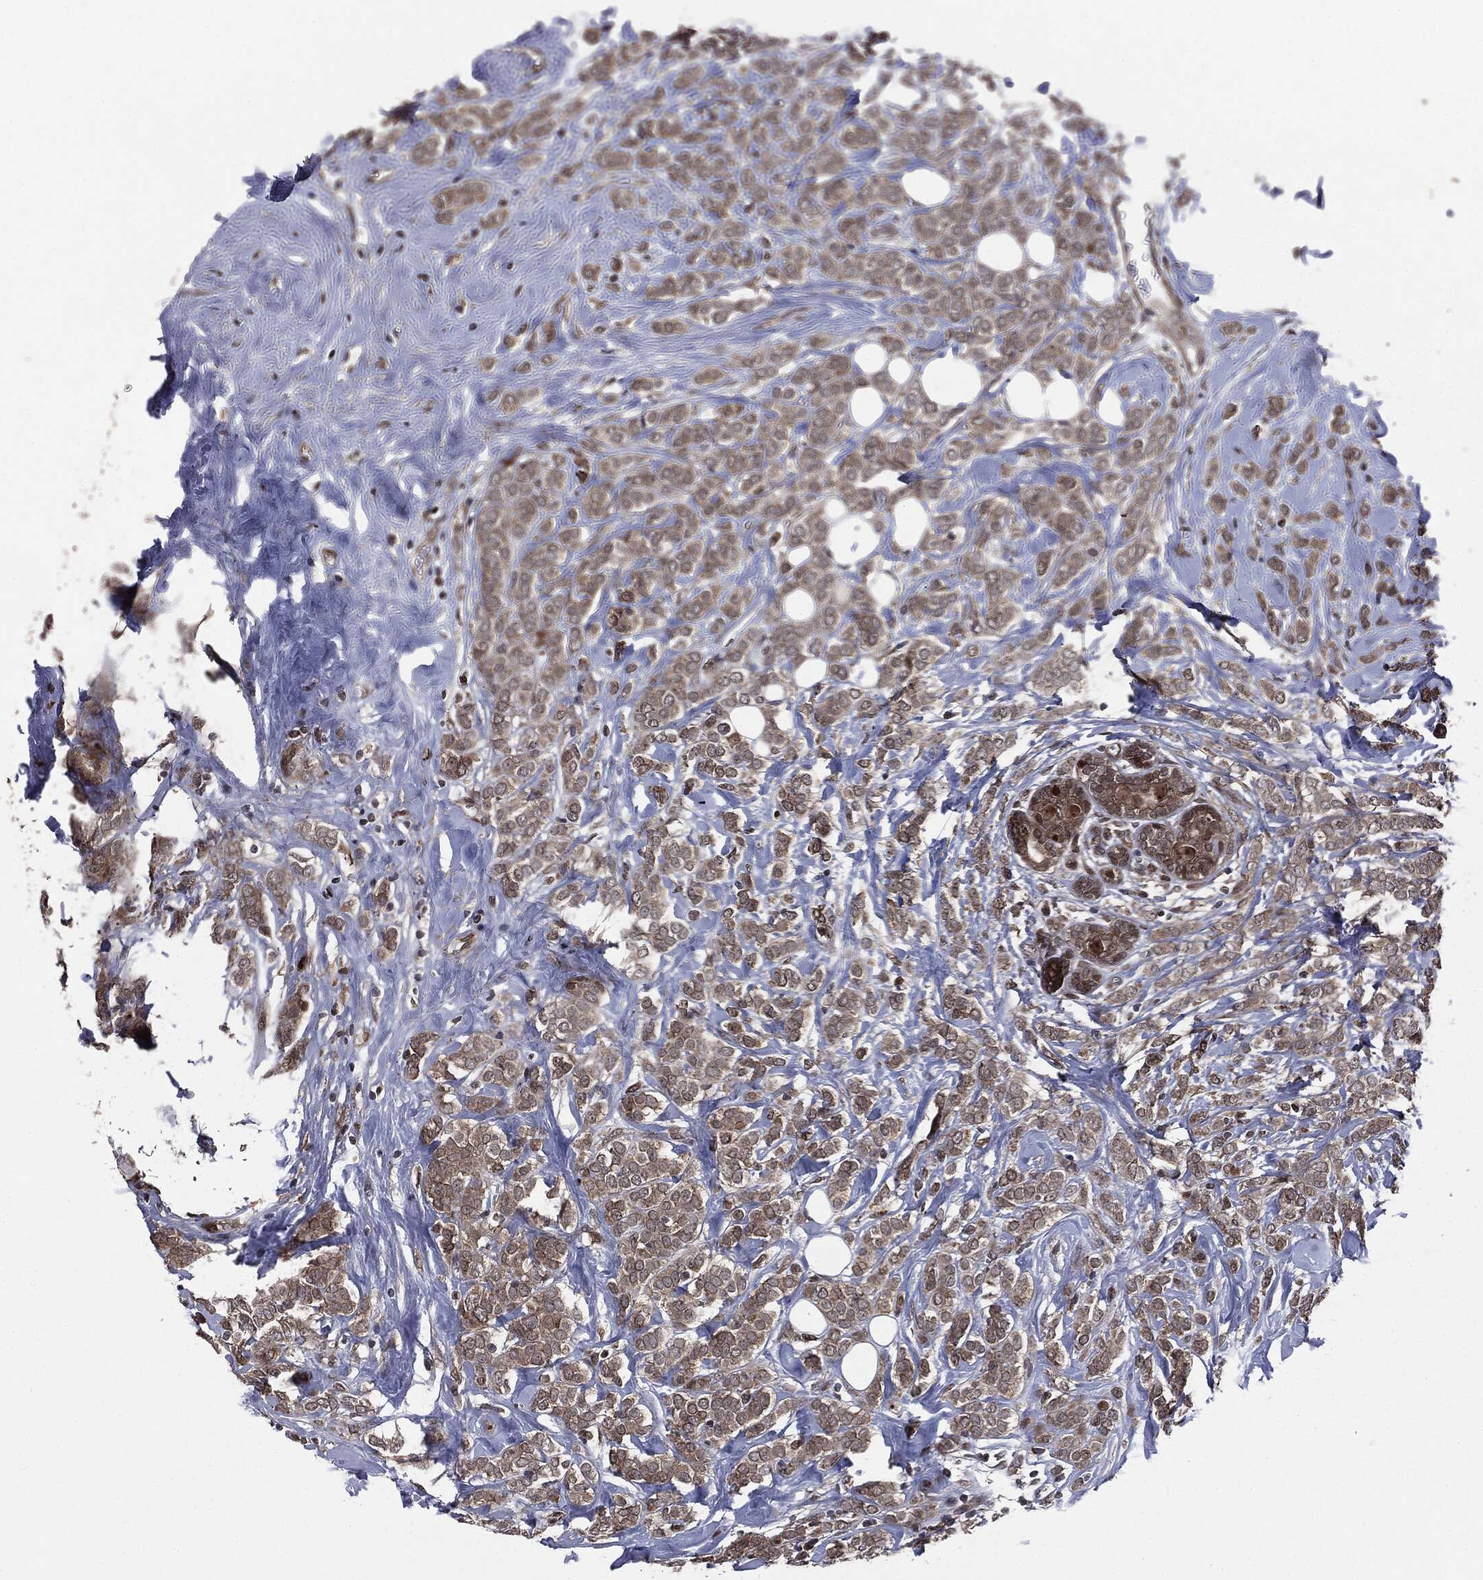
{"staining": {"intensity": "weak", "quantity": "25%-75%", "location": "cytoplasmic/membranous"}, "tissue": "breast cancer", "cell_type": "Tumor cells", "image_type": "cancer", "snomed": [{"axis": "morphology", "description": "Lobular carcinoma"}, {"axis": "topography", "description": "Breast"}], "caption": "A brown stain highlights weak cytoplasmic/membranous staining of a protein in human breast cancer (lobular carcinoma) tumor cells.", "gene": "SMAD4", "patient": {"sex": "female", "age": 49}}